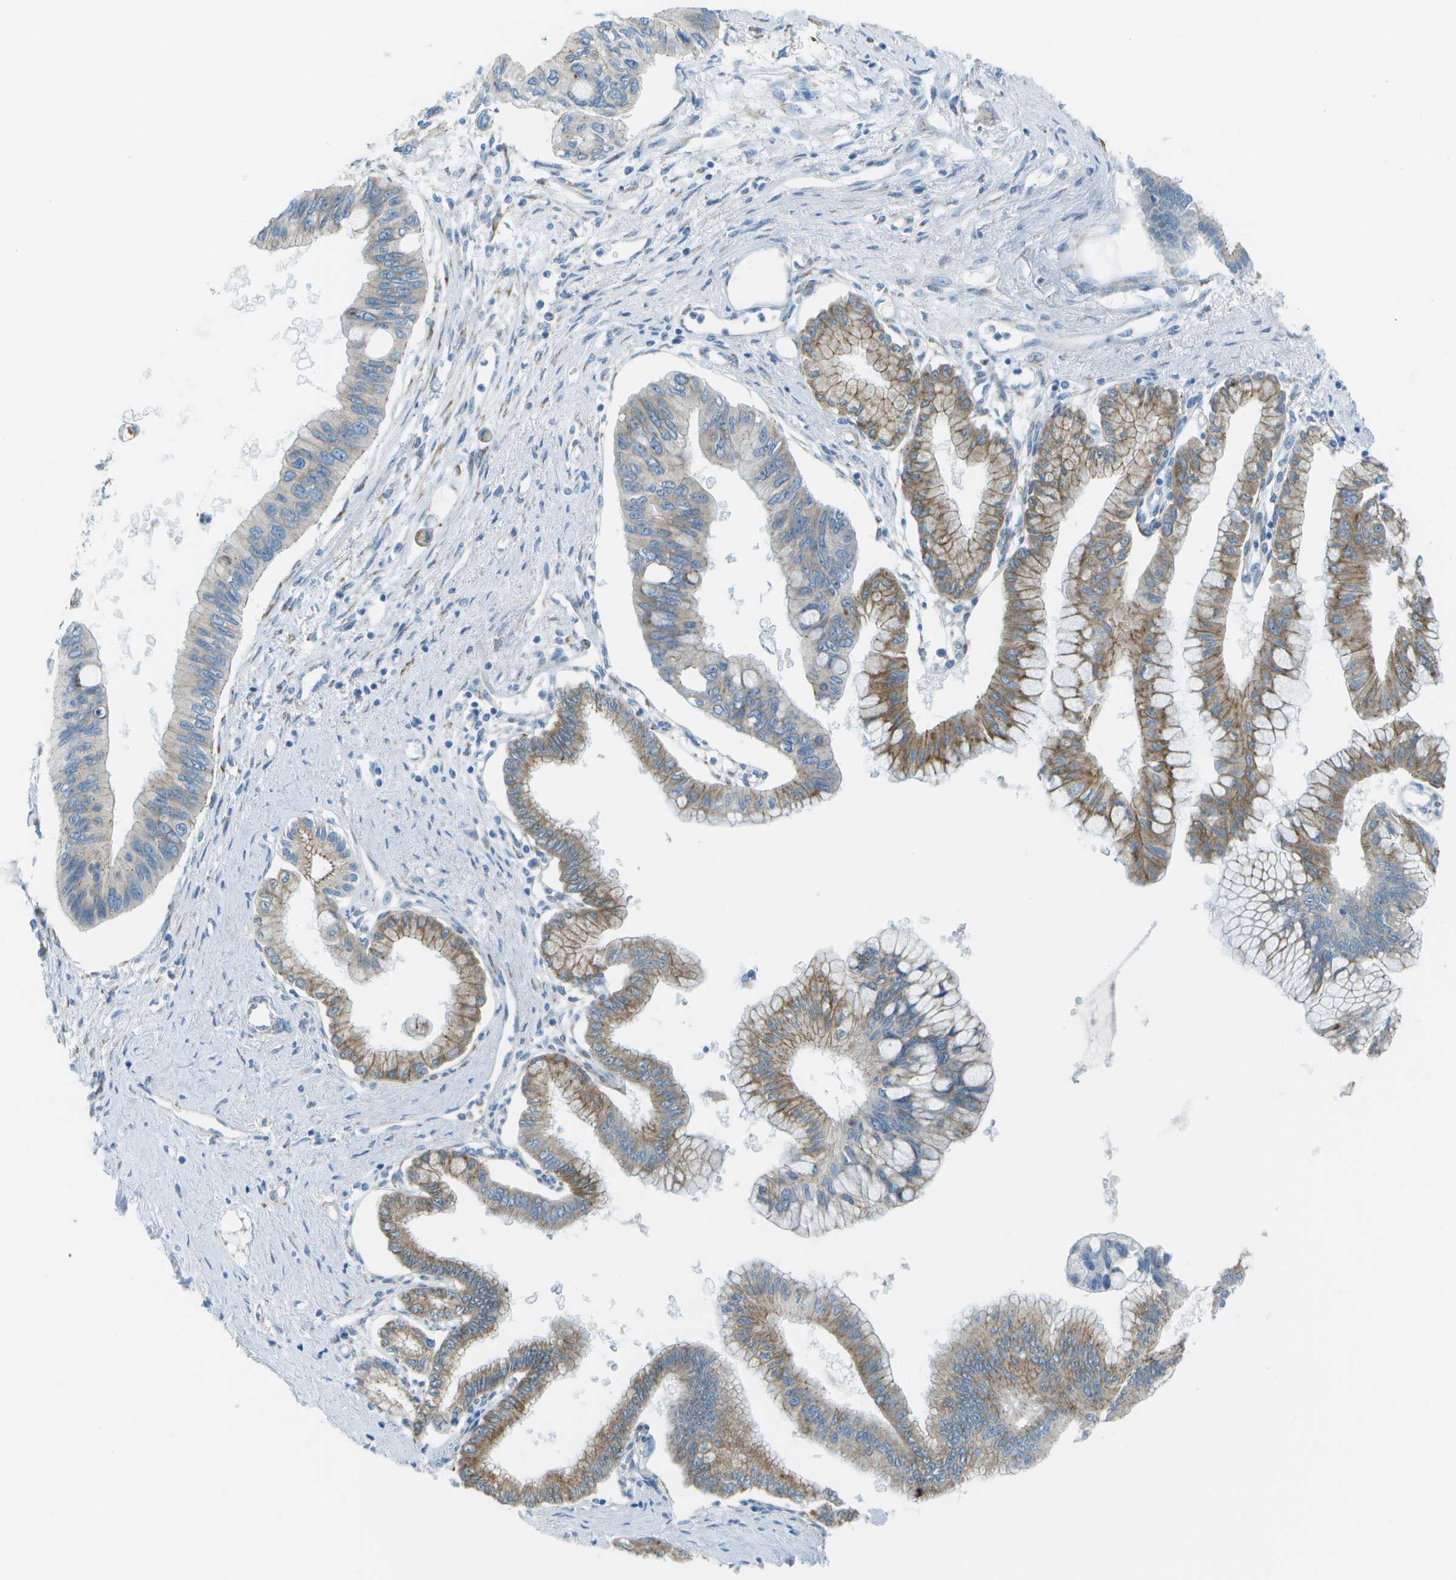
{"staining": {"intensity": "moderate", "quantity": "25%-75%", "location": "cytoplasmic/membranous"}, "tissue": "pancreatic cancer", "cell_type": "Tumor cells", "image_type": "cancer", "snomed": [{"axis": "morphology", "description": "Adenocarcinoma, NOS"}, {"axis": "topography", "description": "Pancreas"}], "caption": "Pancreatic adenocarcinoma tissue displays moderate cytoplasmic/membranous staining in about 25%-75% of tumor cells, visualized by immunohistochemistry. (IHC, brightfield microscopy, high magnification).", "gene": "KCTD3", "patient": {"sex": "female", "age": 77}}